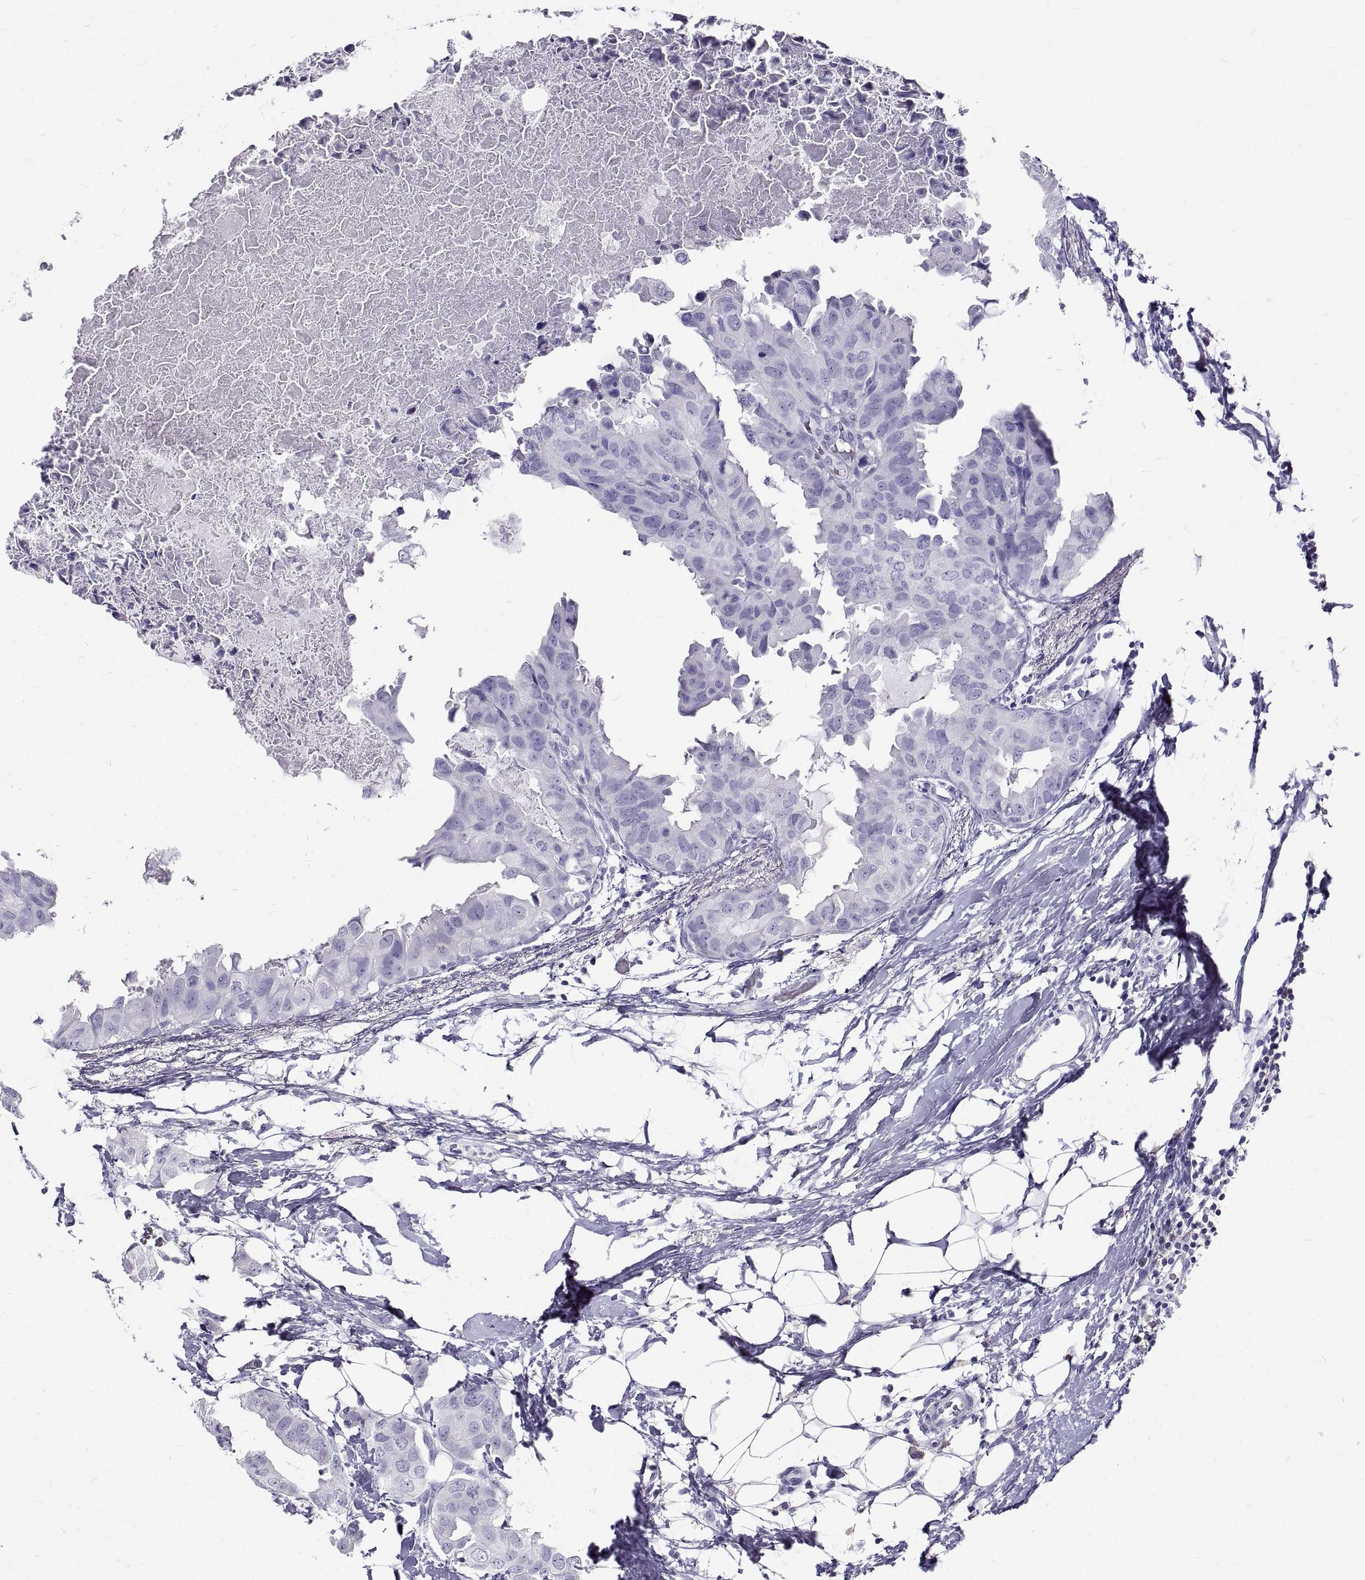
{"staining": {"intensity": "negative", "quantity": "none", "location": "none"}, "tissue": "breast cancer", "cell_type": "Tumor cells", "image_type": "cancer", "snomed": [{"axis": "morphology", "description": "Normal tissue, NOS"}, {"axis": "morphology", "description": "Duct carcinoma"}, {"axis": "topography", "description": "Breast"}], "caption": "An IHC histopathology image of breast cancer (infiltrating ductal carcinoma) is shown. There is no staining in tumor cells of breast cancer (infiltrating ductal carcinoma).", "gene": "GNG12", "patient": {"sex": "female", "age": 40}}